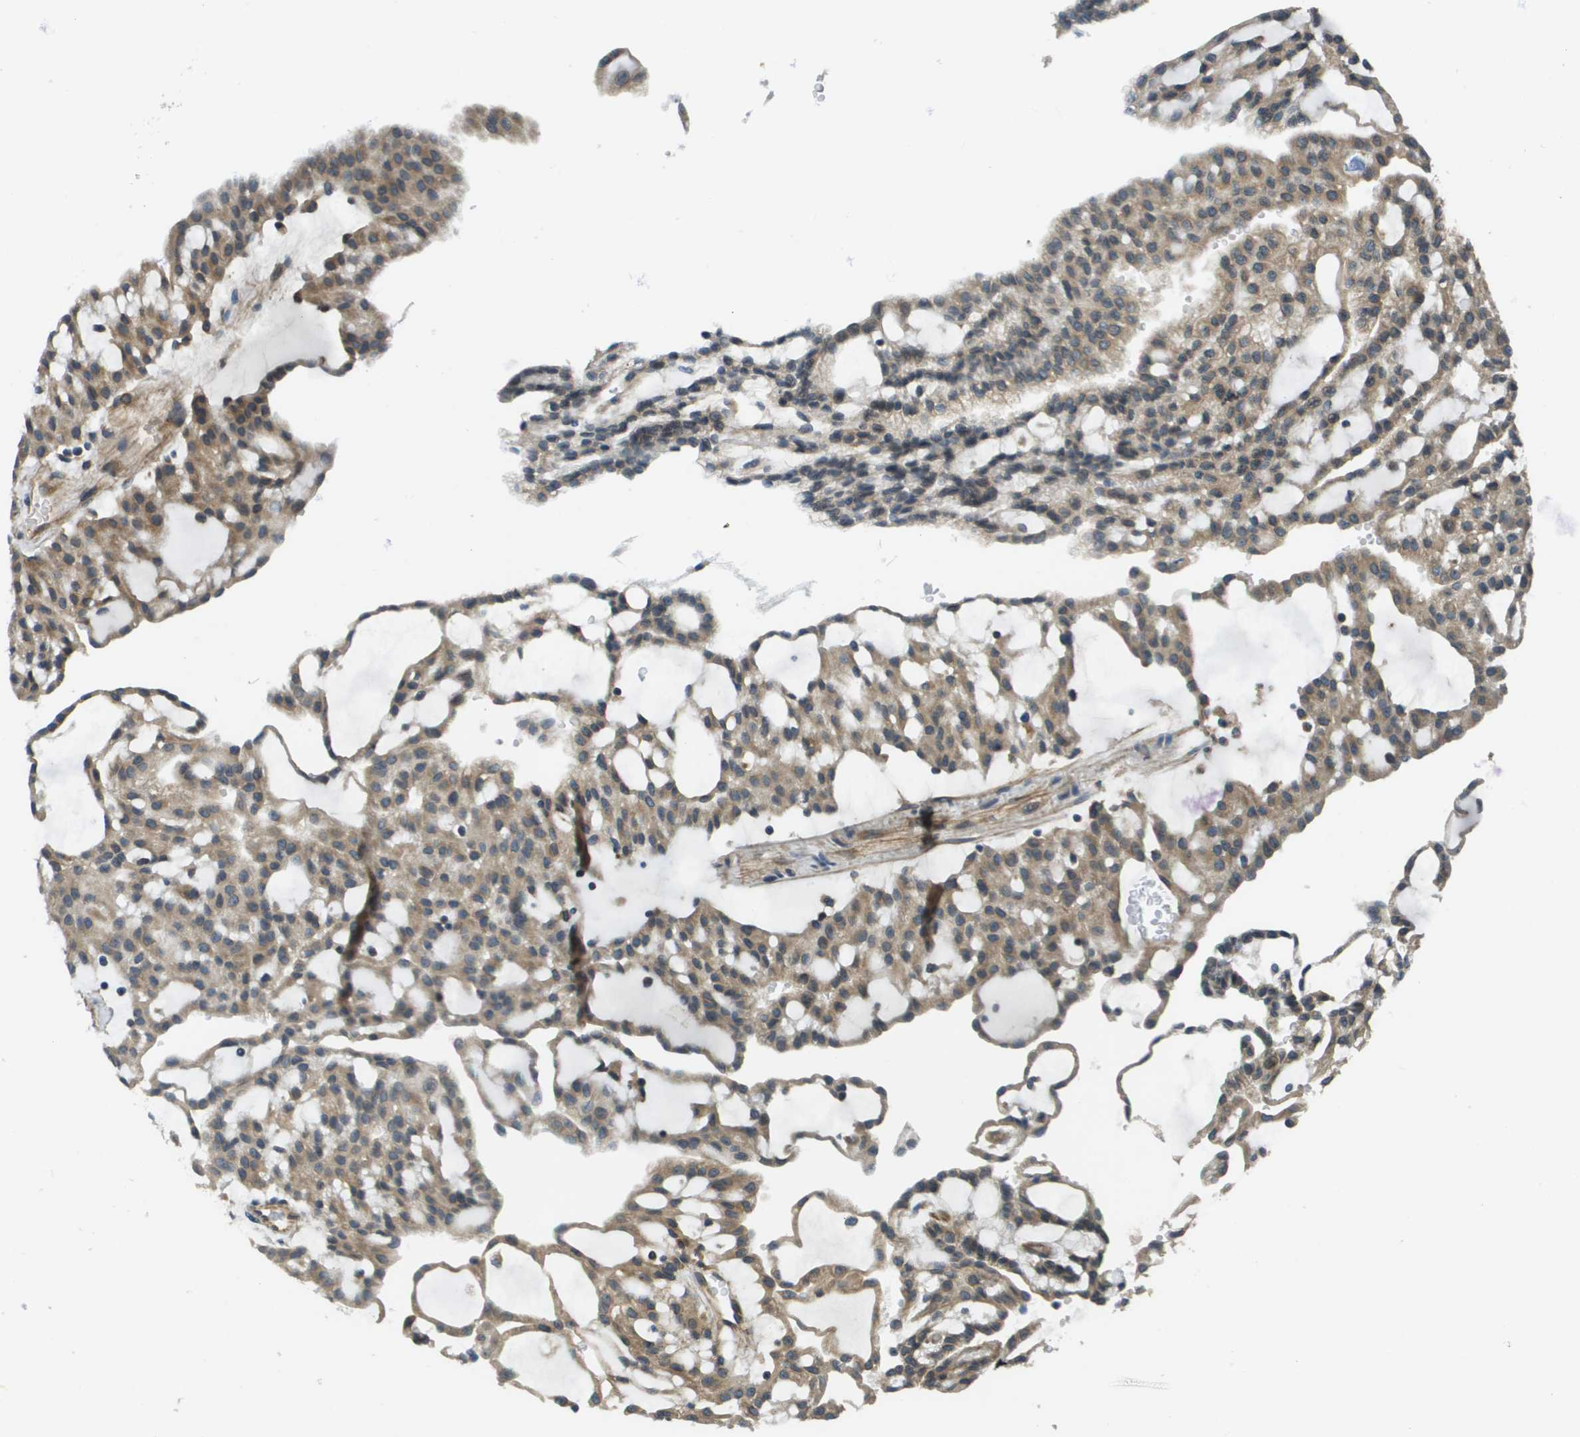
{"staining": {"intensity": "moderate", "quantity": ">75%", "location": "cytoplasmic/membranous"}, "tissue": "renal cancer", "cell_type": "Tumor cells", "image_type": "cancer", "snomed": [{"axis": "morphology", "description": "Adenocarcinoma, NOS"}, {"axis": "topography", "description": "Kidney"}], "caption": "Adenocarcinoma (renal) was stained to show a protein in brown. There is medium levels of moderate cytoplasmic/membranous positivity in about >75% of tumor cells. (DAB (3,3'-diaminobenzidine) = brown stain, brightfield microscopy at high magnification).", "gene": "SEC62", "patient": {"sex": "male", "age": 63}}